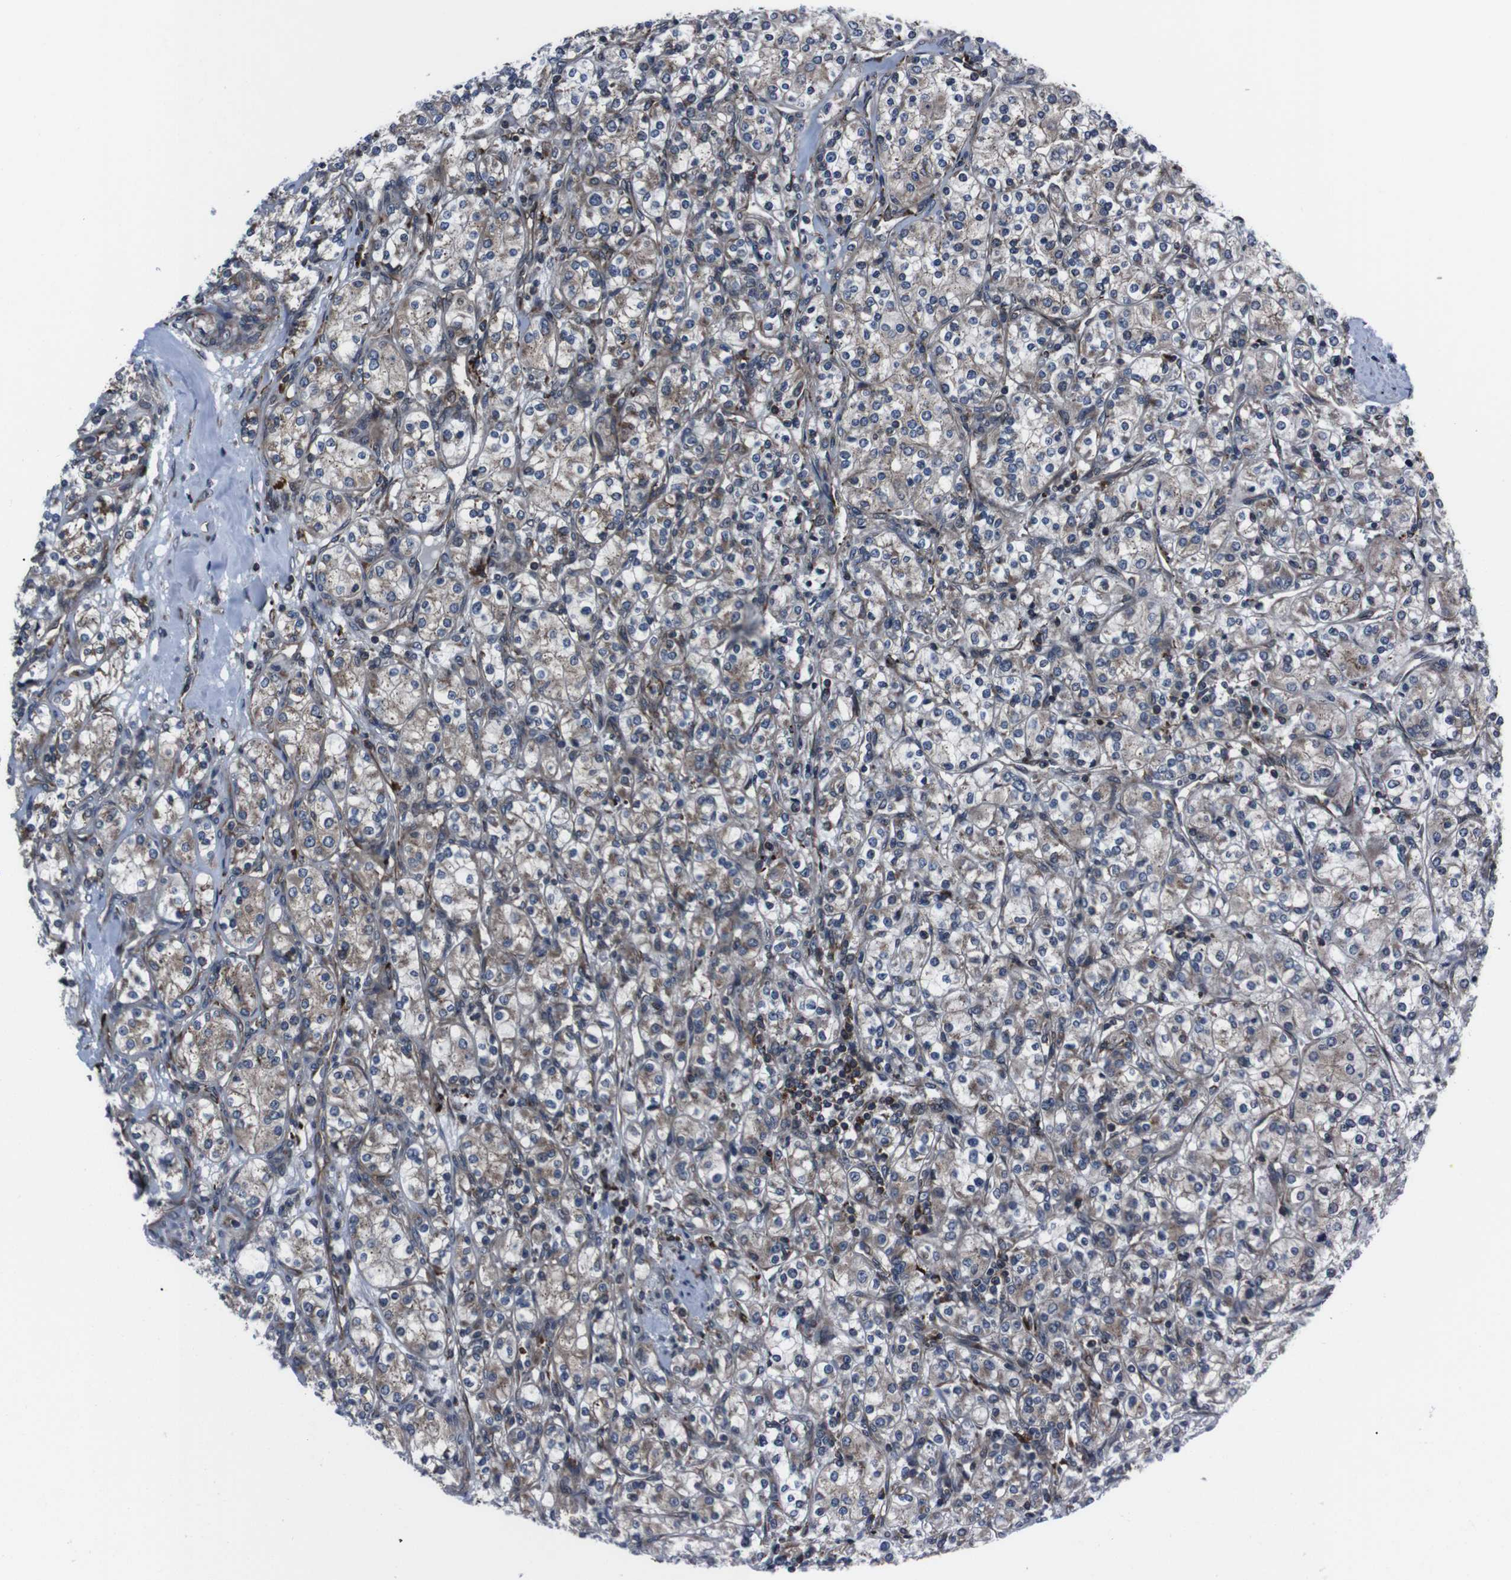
{"staining": {"intensity": "moderate", "quantity": ">75%", "location": "cytoplasmic/membranous"}, "tissue": "renal cancer", "cell_type": "Tumor cells", "image_type": "cancer", "snomed": [{"axis": "morphology", "description": "Adenocarcinoma, NOS"}, {"axis": "topography", "description": "Kidney"}], "caption": "Protein analysis of renal cancer (adenocarcinoma) tissue shows moderate cytoplasmic/membranous staining in about >75% of tumor cells. (IHC, brightfield microscopy, high magnification).", "gene": "EIF4A2", "patient": {"sex": "male", "age": 77}}